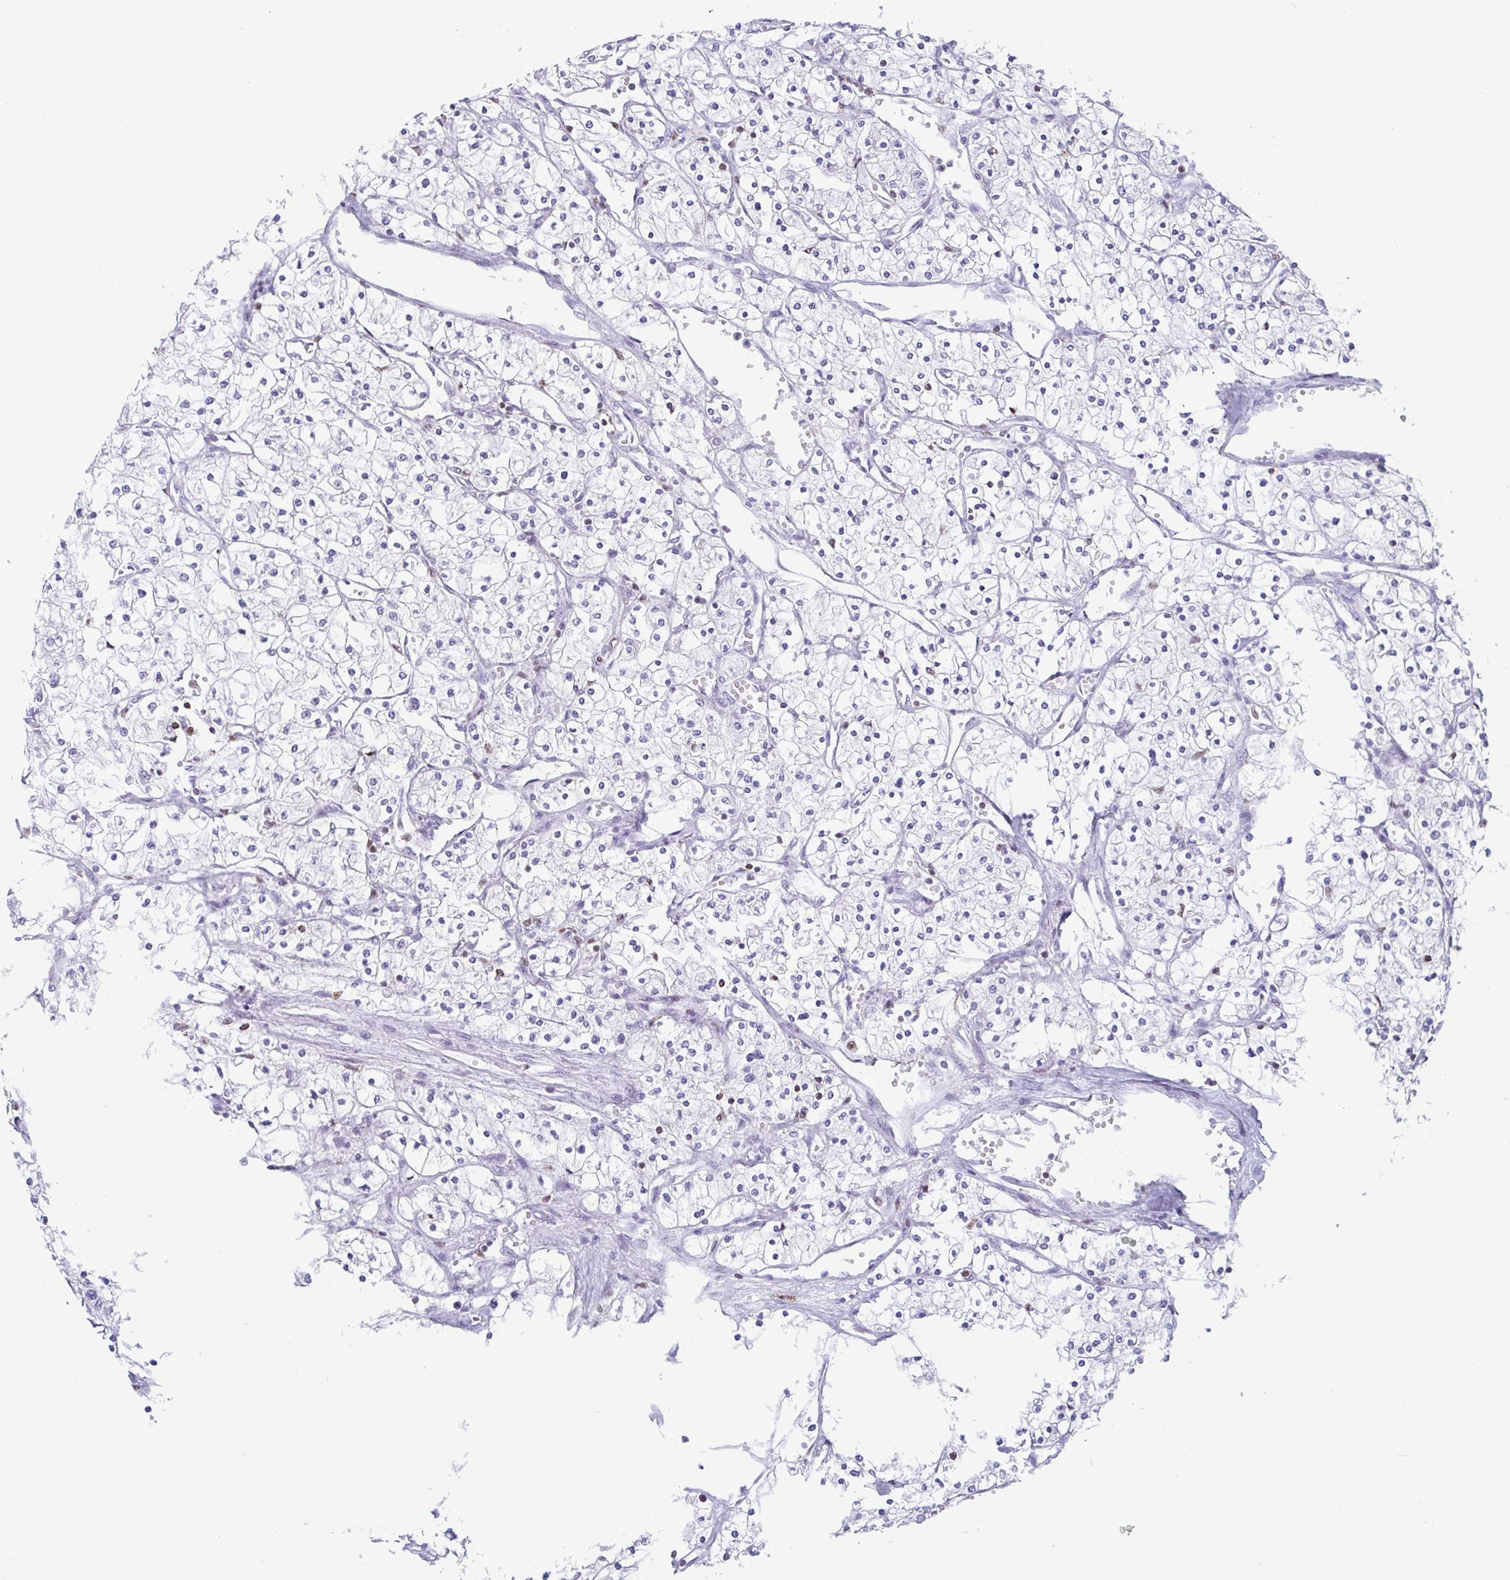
{"staining": {"intensity": "negative", "quantity": "none", "location": "none"}, "tissue": "renal cancer", "cell_type": "Tumor cells", "image_type": "cancer", "snomed": [{"axis": "morphology", "description": "Adenocarcinoma, NOS"}, {"axis": "topography", "description": "Kidney"}], "caption": "An image of human renal cancer is negative for staining in tumor cells.", "gene": "BTBD10", "patient": {"sex": "male", "age": 80}}